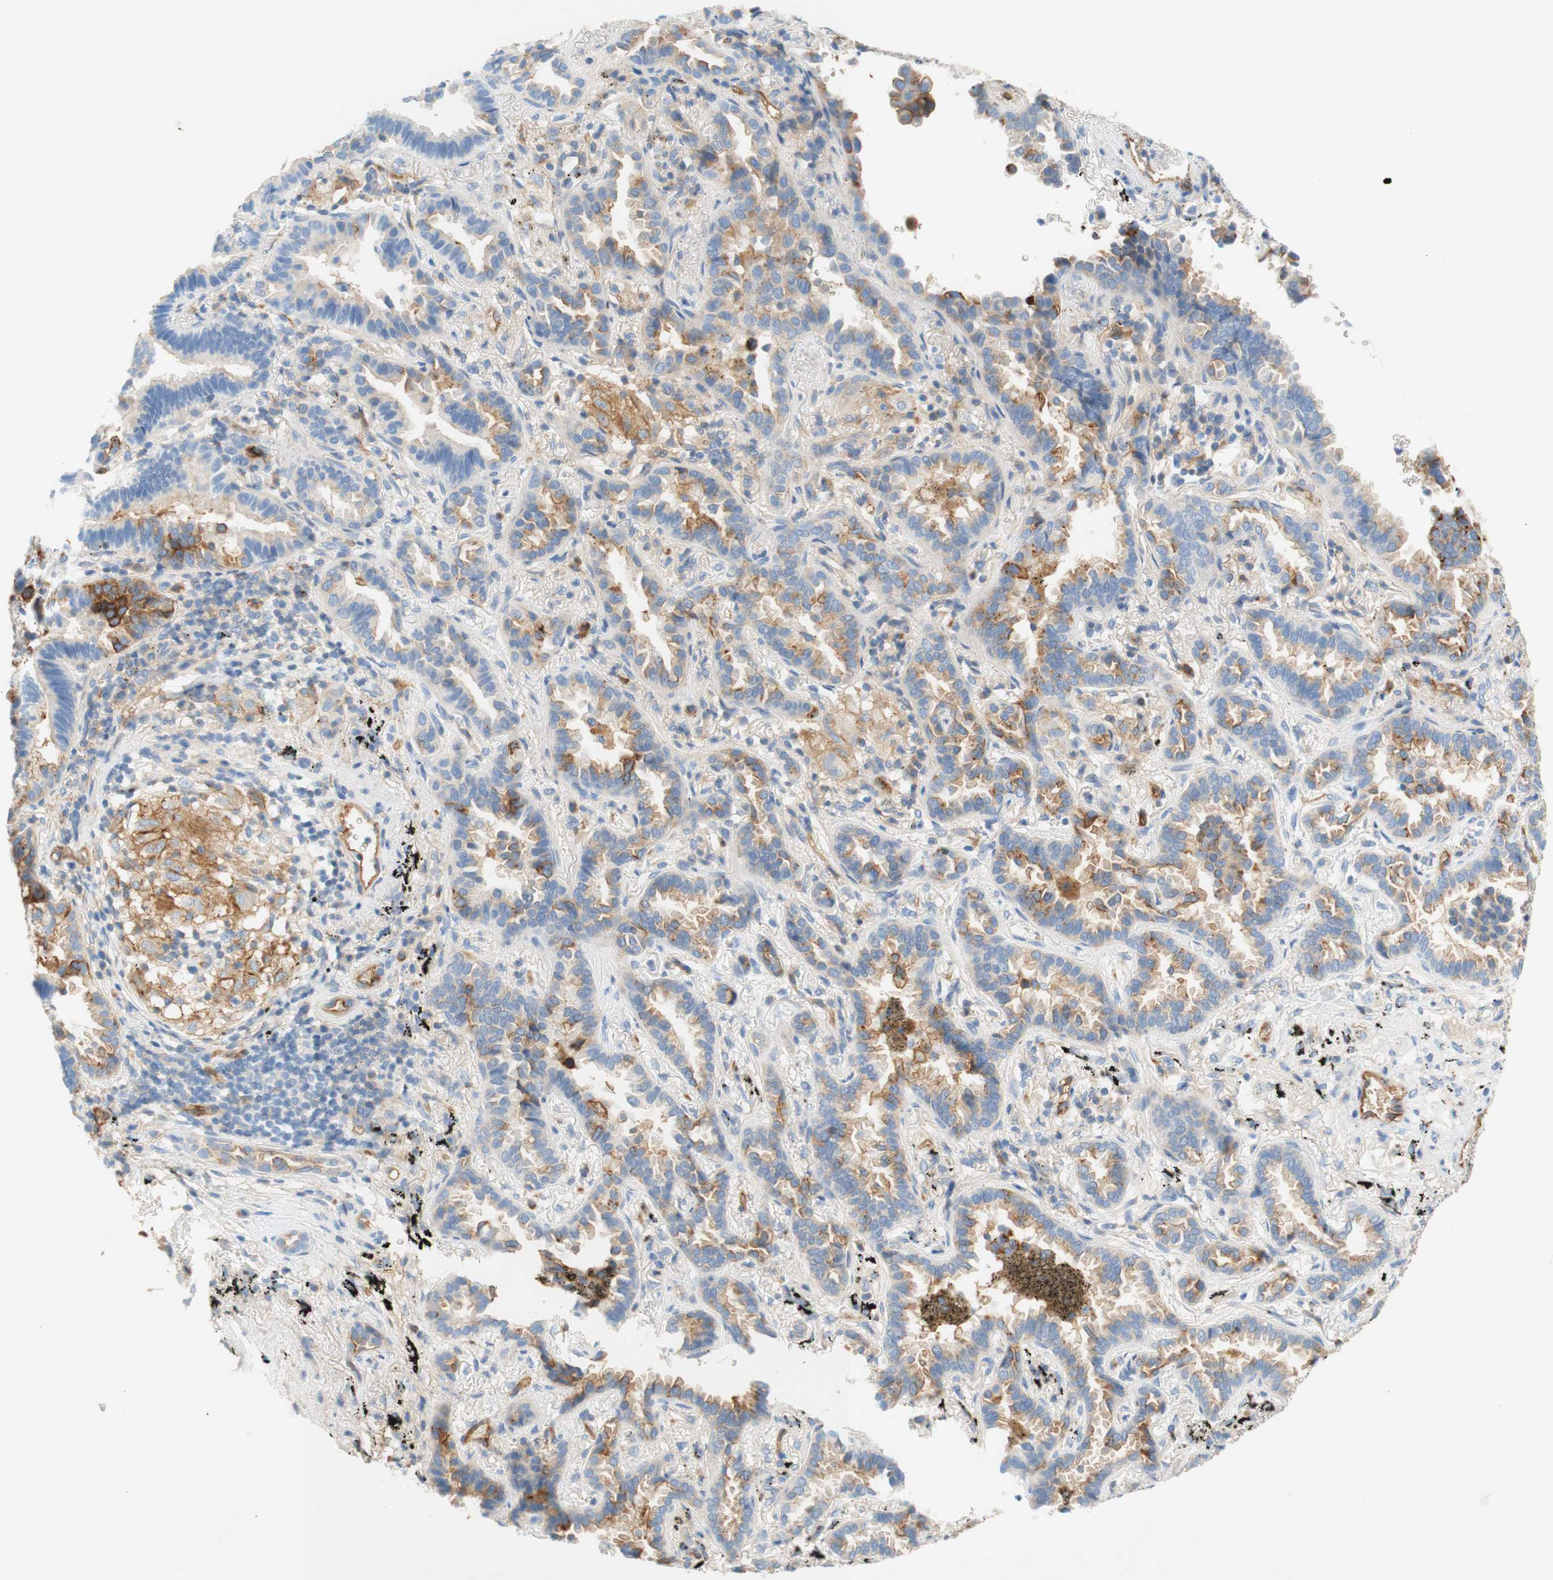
{"staining": {"intensity": "weak", "quantity": "<25%", "location": "cytoplasmic/membranous"}, "tissue": "lung cancer", "cell_type": "Tumor cells", "image_type": "cancer", "snomed": [{"axis": "morphology", "description": "Normal tissue, NOS"}, {"axis": "morphology", "description": "Adenocarcinoma, NOS"}, {"axis": "topography", "description": "Lung"}], "caption": "Immunohistochemistry (IHC) photomicrograph of lung cancer (adenocarcinoma) stained for a protein (brown), which reveals no staining in tumor cells. Nuclei are stained in blue.", "gene": "STOM", "patient": {"sex": "male", "age": 59}}